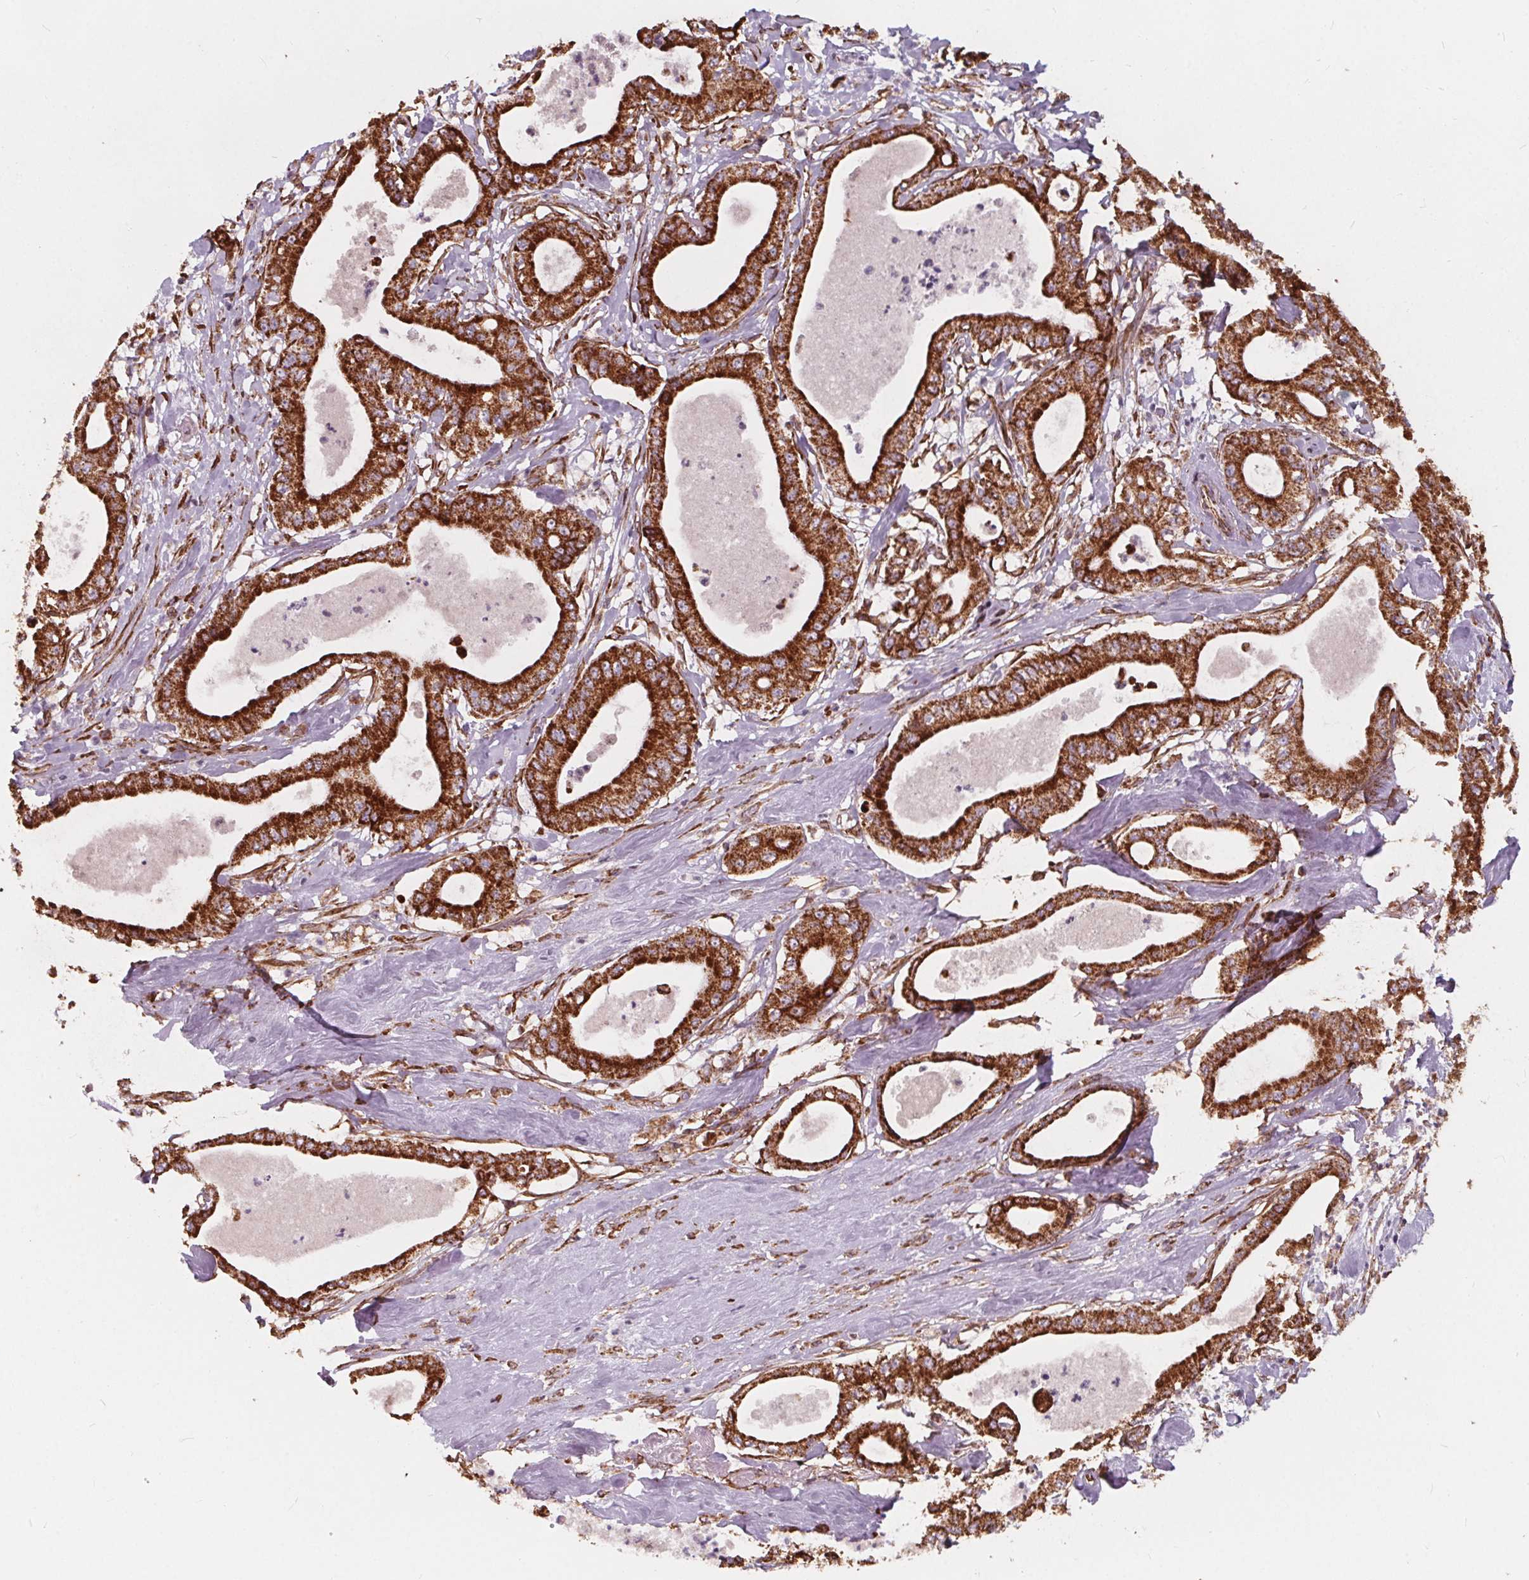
{"staining": {"intensity": "strong", "quantity": ">75%", "location": "cytoplasmic/membranous"}, "tissue": "pancreatic cancer", "cell_type": "Tumor cells", "image_type": "cancer", "snomed": [{"axis": "morphology", "description": "Adenocarcinoma, NOS"}, {"axis": "topography", "description": "Pancreas"}], "caption": "High-power microscopy captured an immunohistochemistry (IHC) histopathology image of pancreatic adenocarcinoma, revealing strong cytoplasmic/membranous expression in about >75% of tumor cells.", "gene": "PLSCR3", "patient": {"sex": "male", "age": 71}}